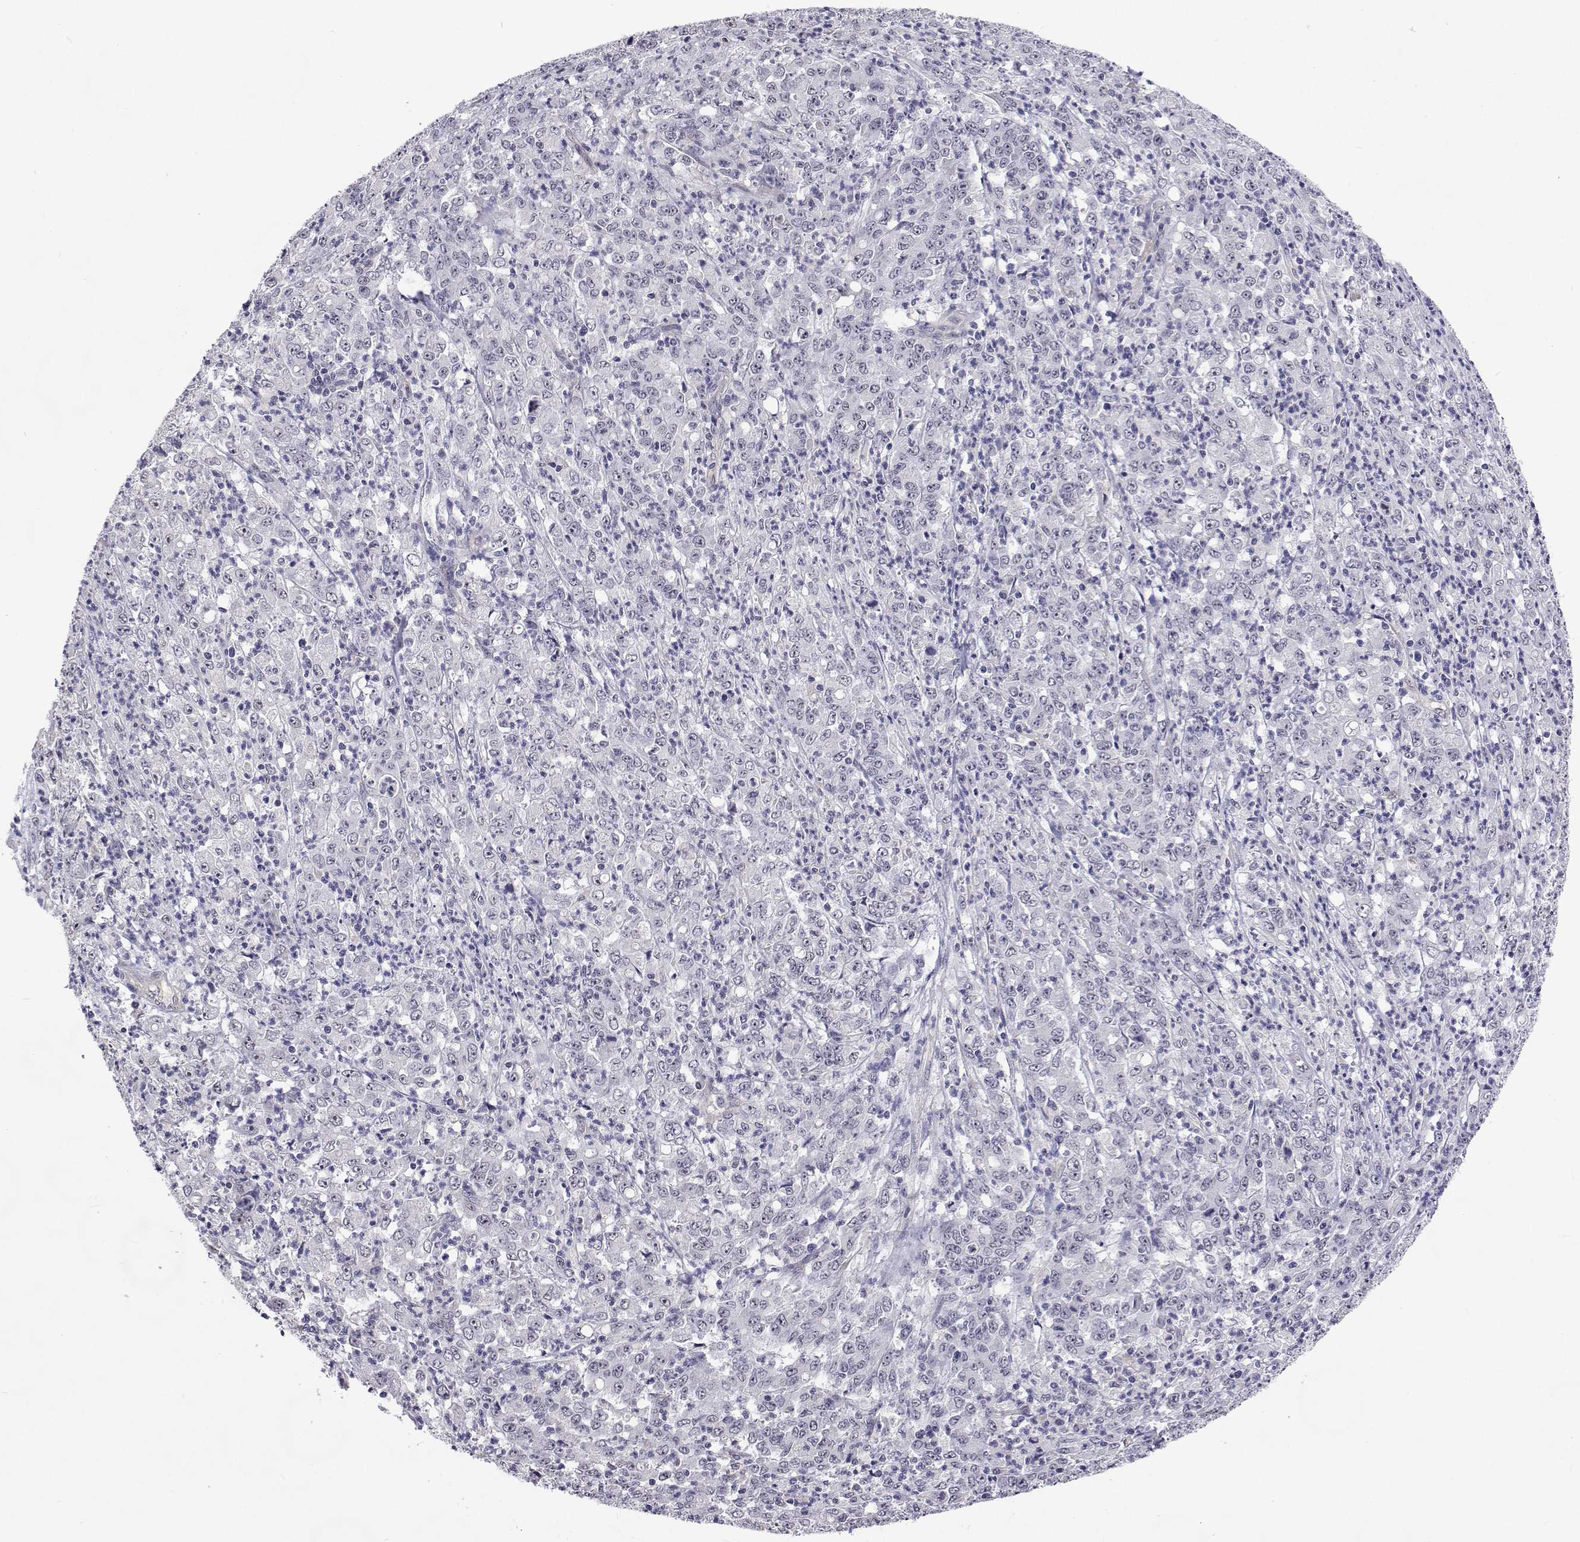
{"staining": {"intensity": "negative", "quantity": "none", "location": "none"}, "tissue": "stomach cancer", "cell_type": "Tumor cells", "image_type": "cancer", "snomed": [{"axis": "morphology", "description": "Adenocarcinoma, NOS"}, {"axis": "topography", "description": "Stomach, lower"}], "caption": "The micrograph demonstrates no staining of tumor cells in stomach cancer (adenocarcinoma).", "gene": "NHP2", "patient": {"sex": "female", "age": 71}}